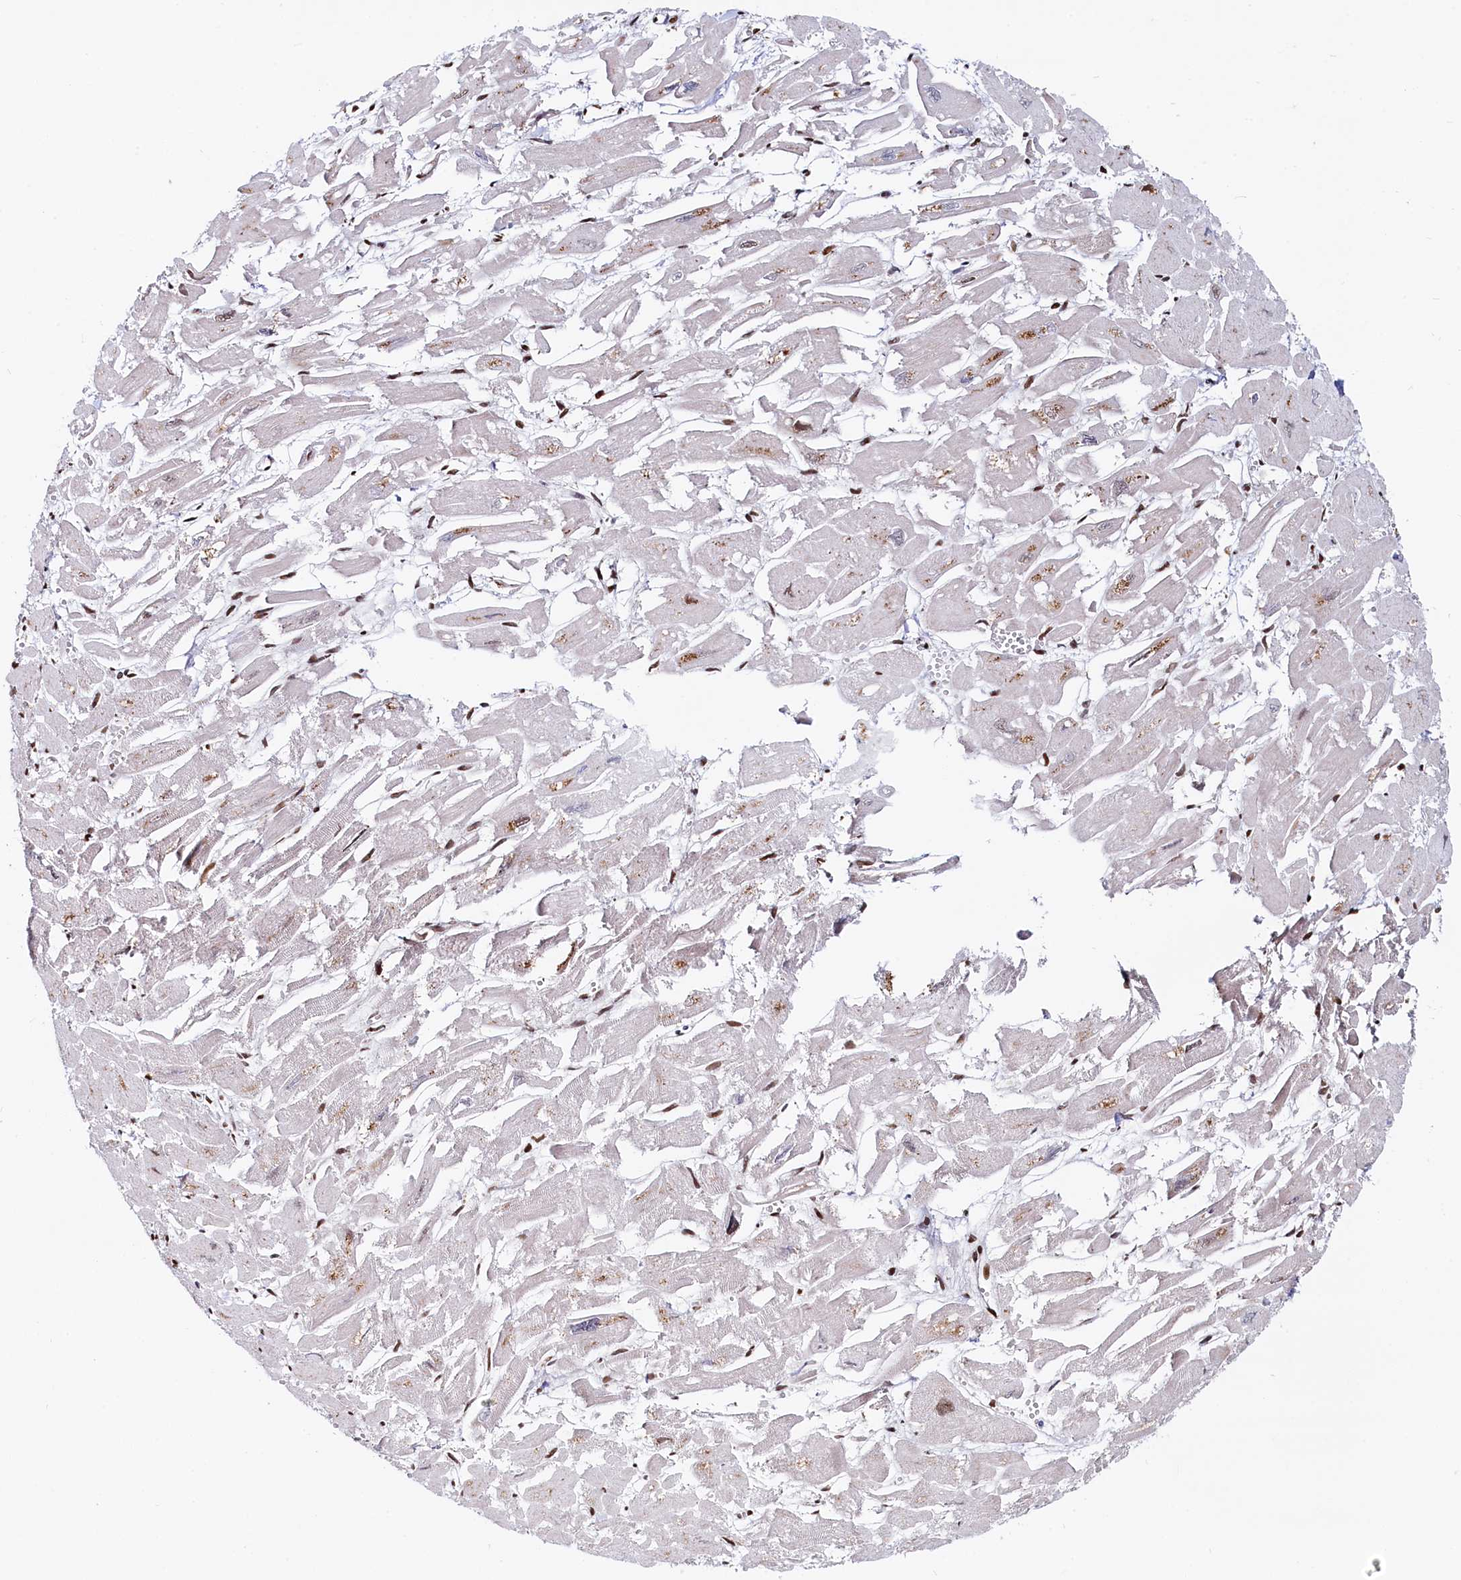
{"staining": {"intensity": "moderate", "quantity": "25%-75%", "location": "cytoplasmic/membranous,nuclear"}, "tissue": "heart muscle", "cell_type": "Cardiomyocytes", "image_type": "normal", "snomed": [{"axis": "morphology", "description": "Normal tissue, NOS"}, {"axis": "topography", "description": "Heart"}], "caption": "Protein staining of normal heart muscle reveals moderate cytoplasmic/membranous,nuclear positivity in about 25%-75% of cardiomyocytes. Ihc stains the protein in brown and the nuclei are stained blue.", "gene": "HDGFL3", "patient": {"sex": "male", "age": 54}}